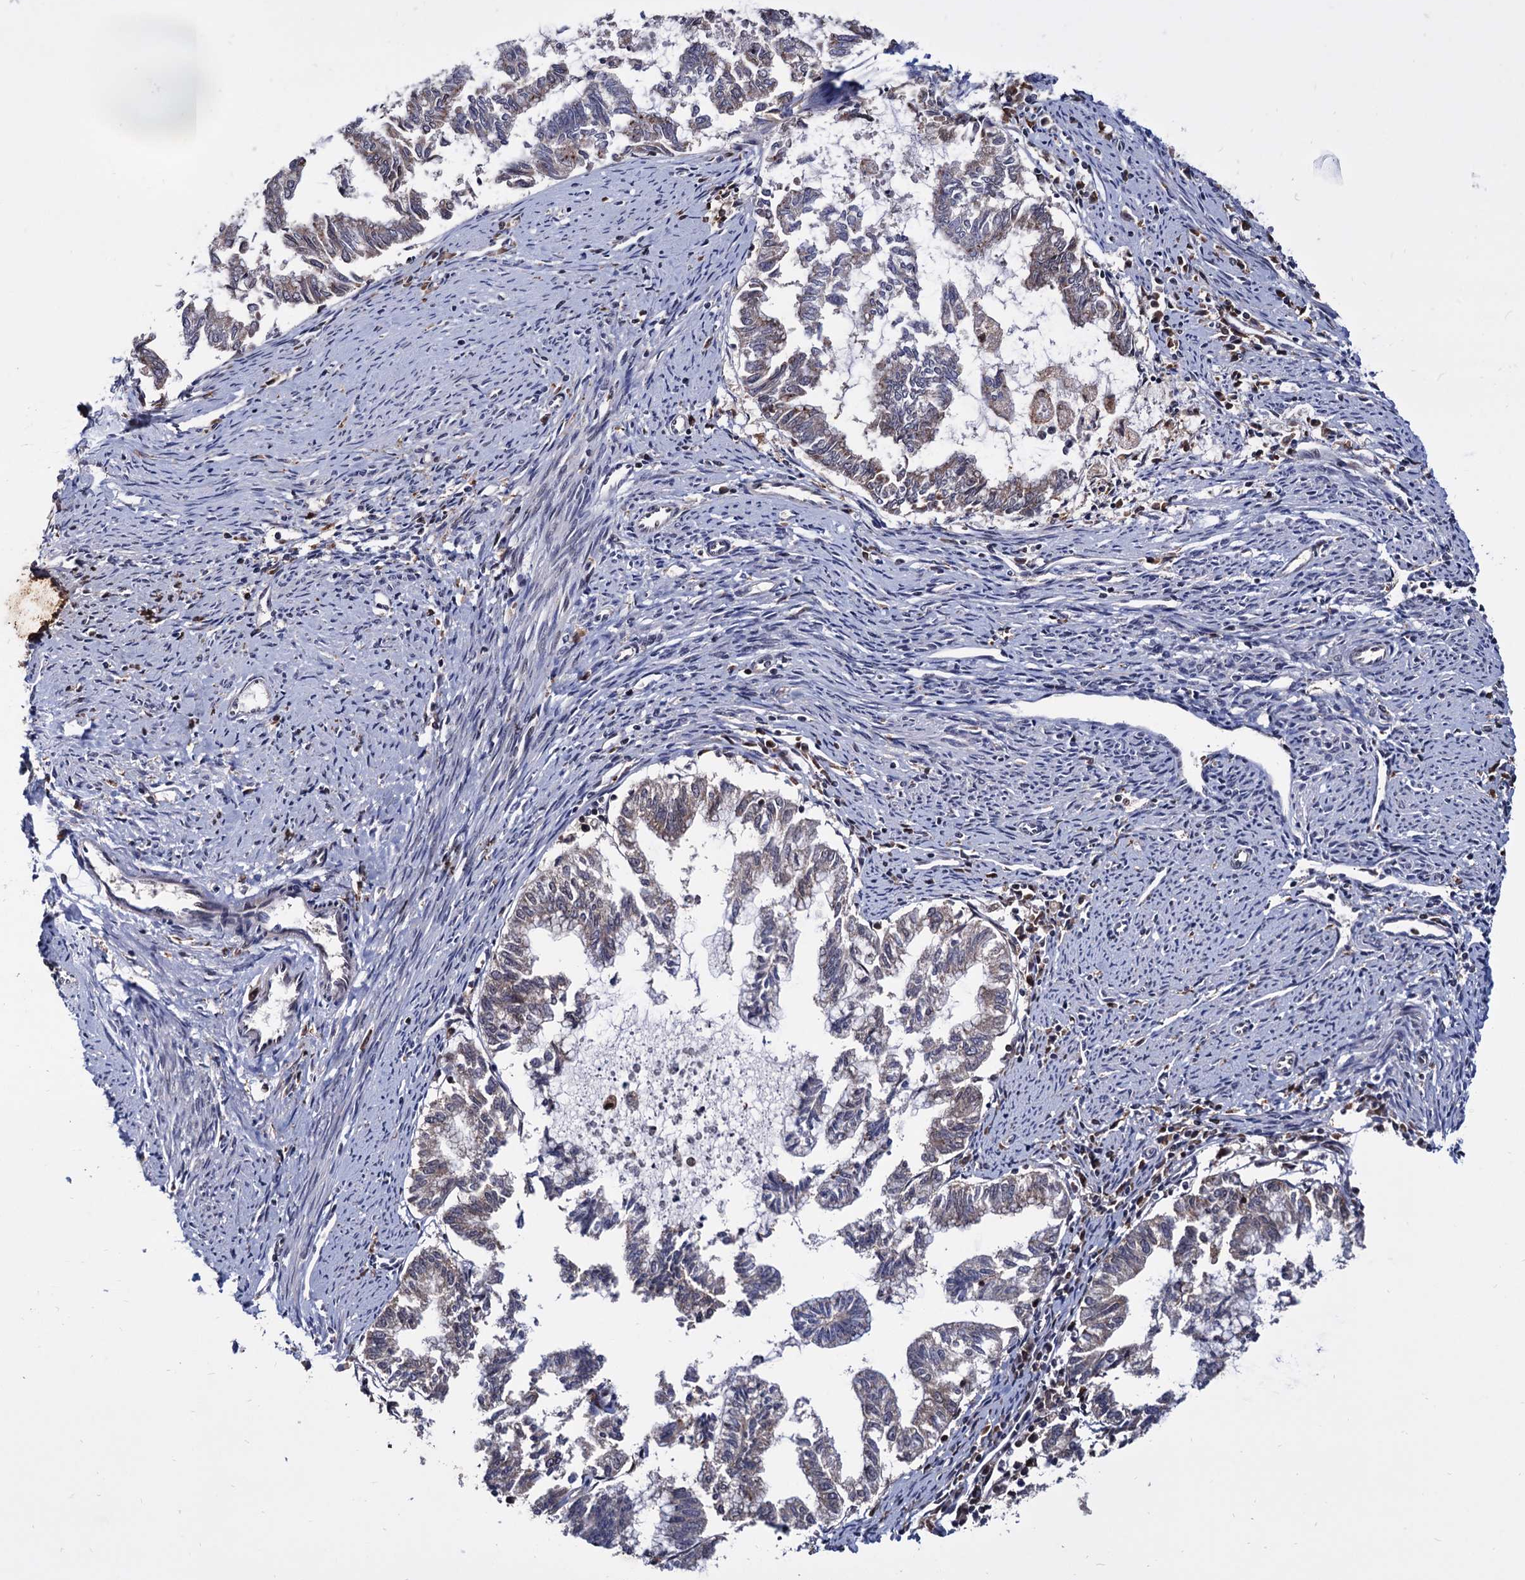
{"staining": {"intensity": "weak", "quantity": "25%-75%", "location": "cytoplasmic/membranous"}, "tissue": "endometrial cancer", "cell_type": "Tumor cells", "image_type": "cancer", "snomed": [{"axis": "morphology", "description": "Adenocarcinoma, NOS"}, {"axis": "topography", "description": "Endometrium"}], "caption": "This is an image of IHC staining of endometrial cancer, which shows weak staining in the cytoplasmic/membranous of tumor cells.", "gene": "RNASEH2B", "patient": {"sex": "female", "age": 79}}